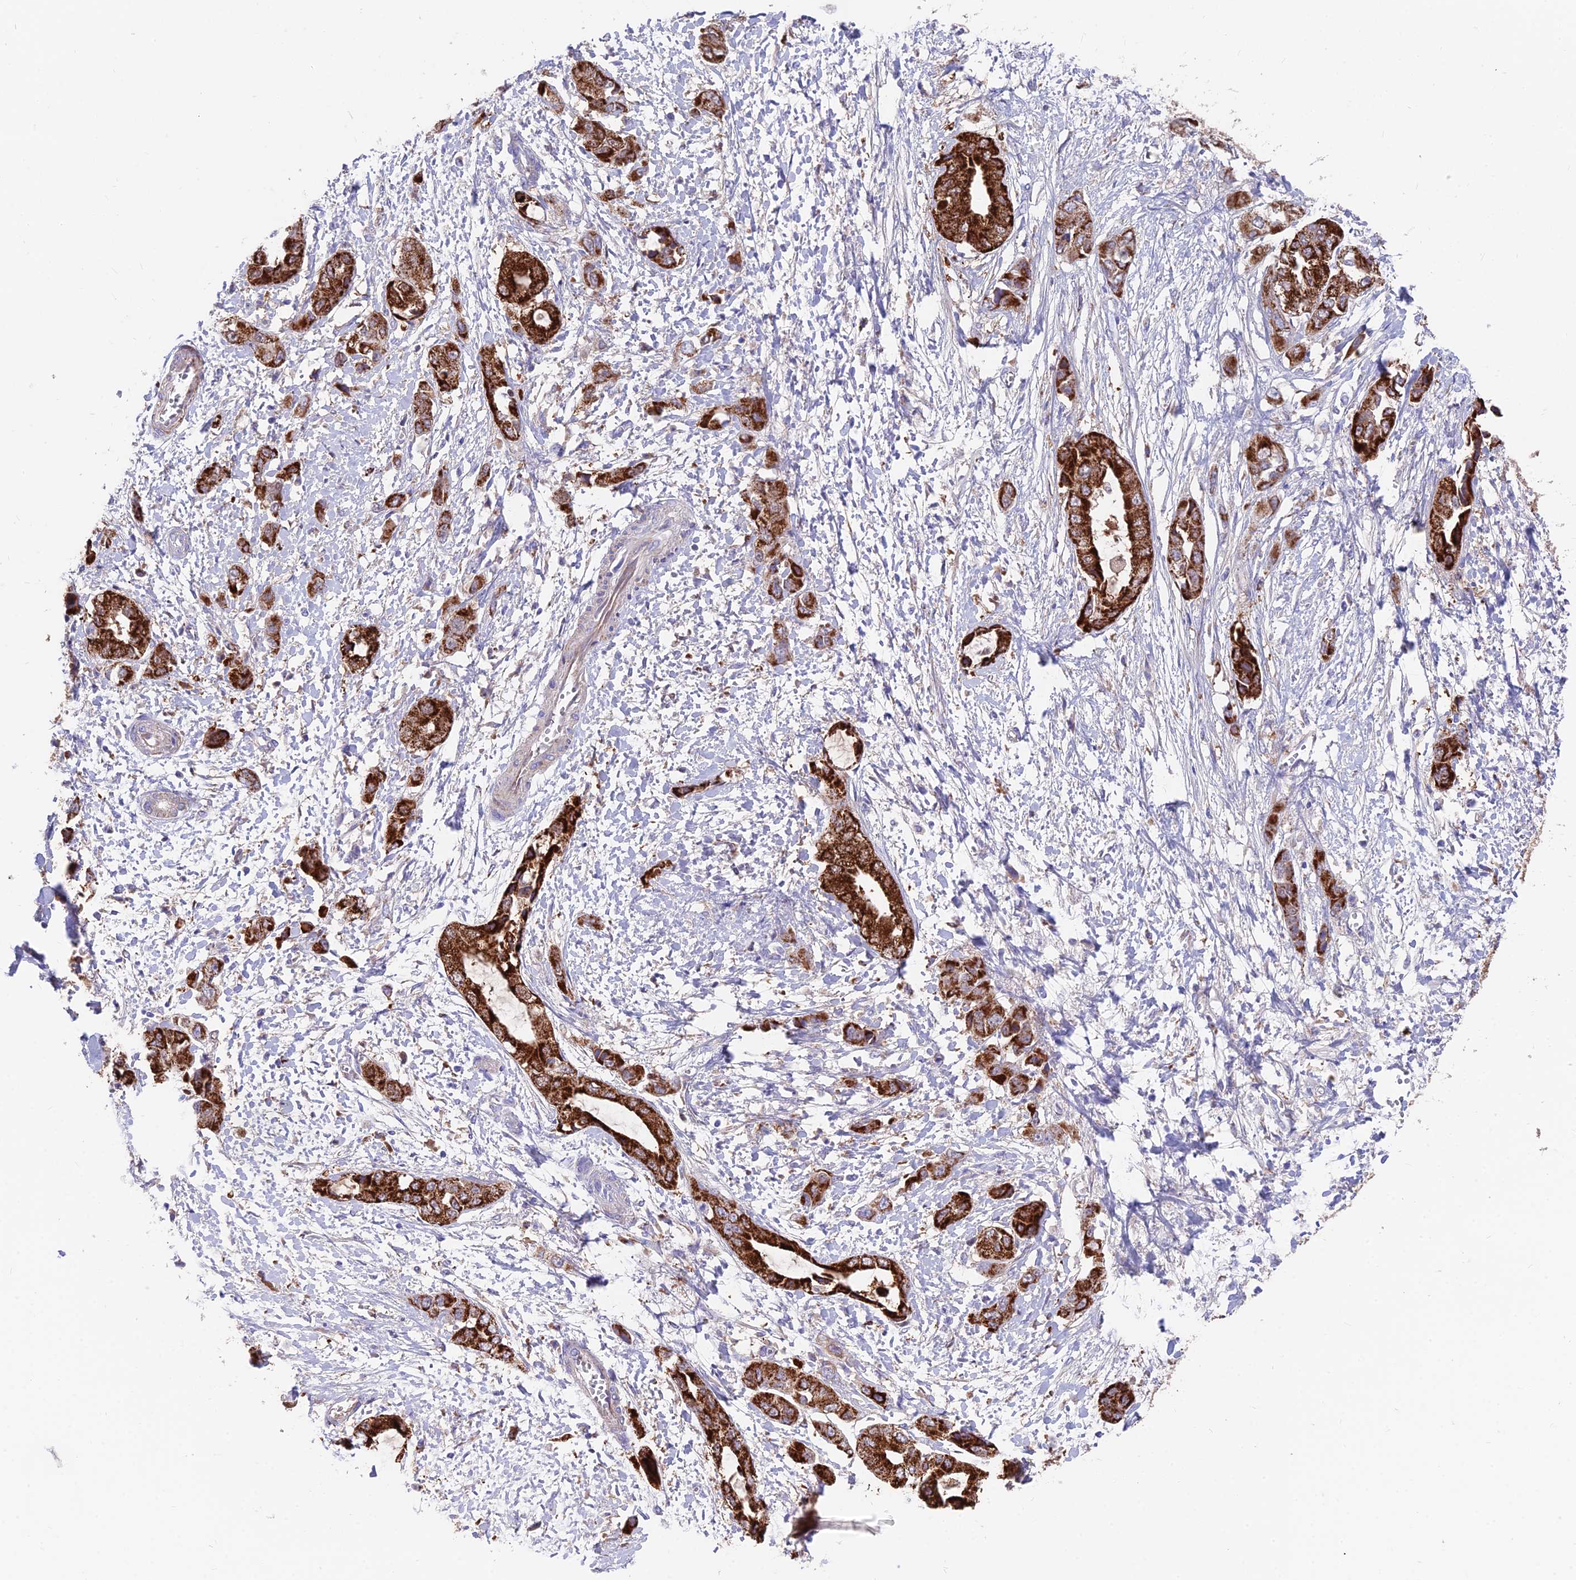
{"staining": {"intensity": "strong", "quantity": ">75%", "location": "cytoplasmic/membranous"}, "tissue": "liver cancer", "cell_type": "Tumor cells", "image_type": "cancer", "snomed": [{"axis": "morphology", "description": "Cholangiocarcinoma"}, {"axis": "topography", "description": "Liver"}], "caption": "Liver cancer stained for a protein displays strong cytoplasmic/membranous positivity in tumor cells.", "gene": "TIGD6", "patient": {"sex": "female", "age": 52}}